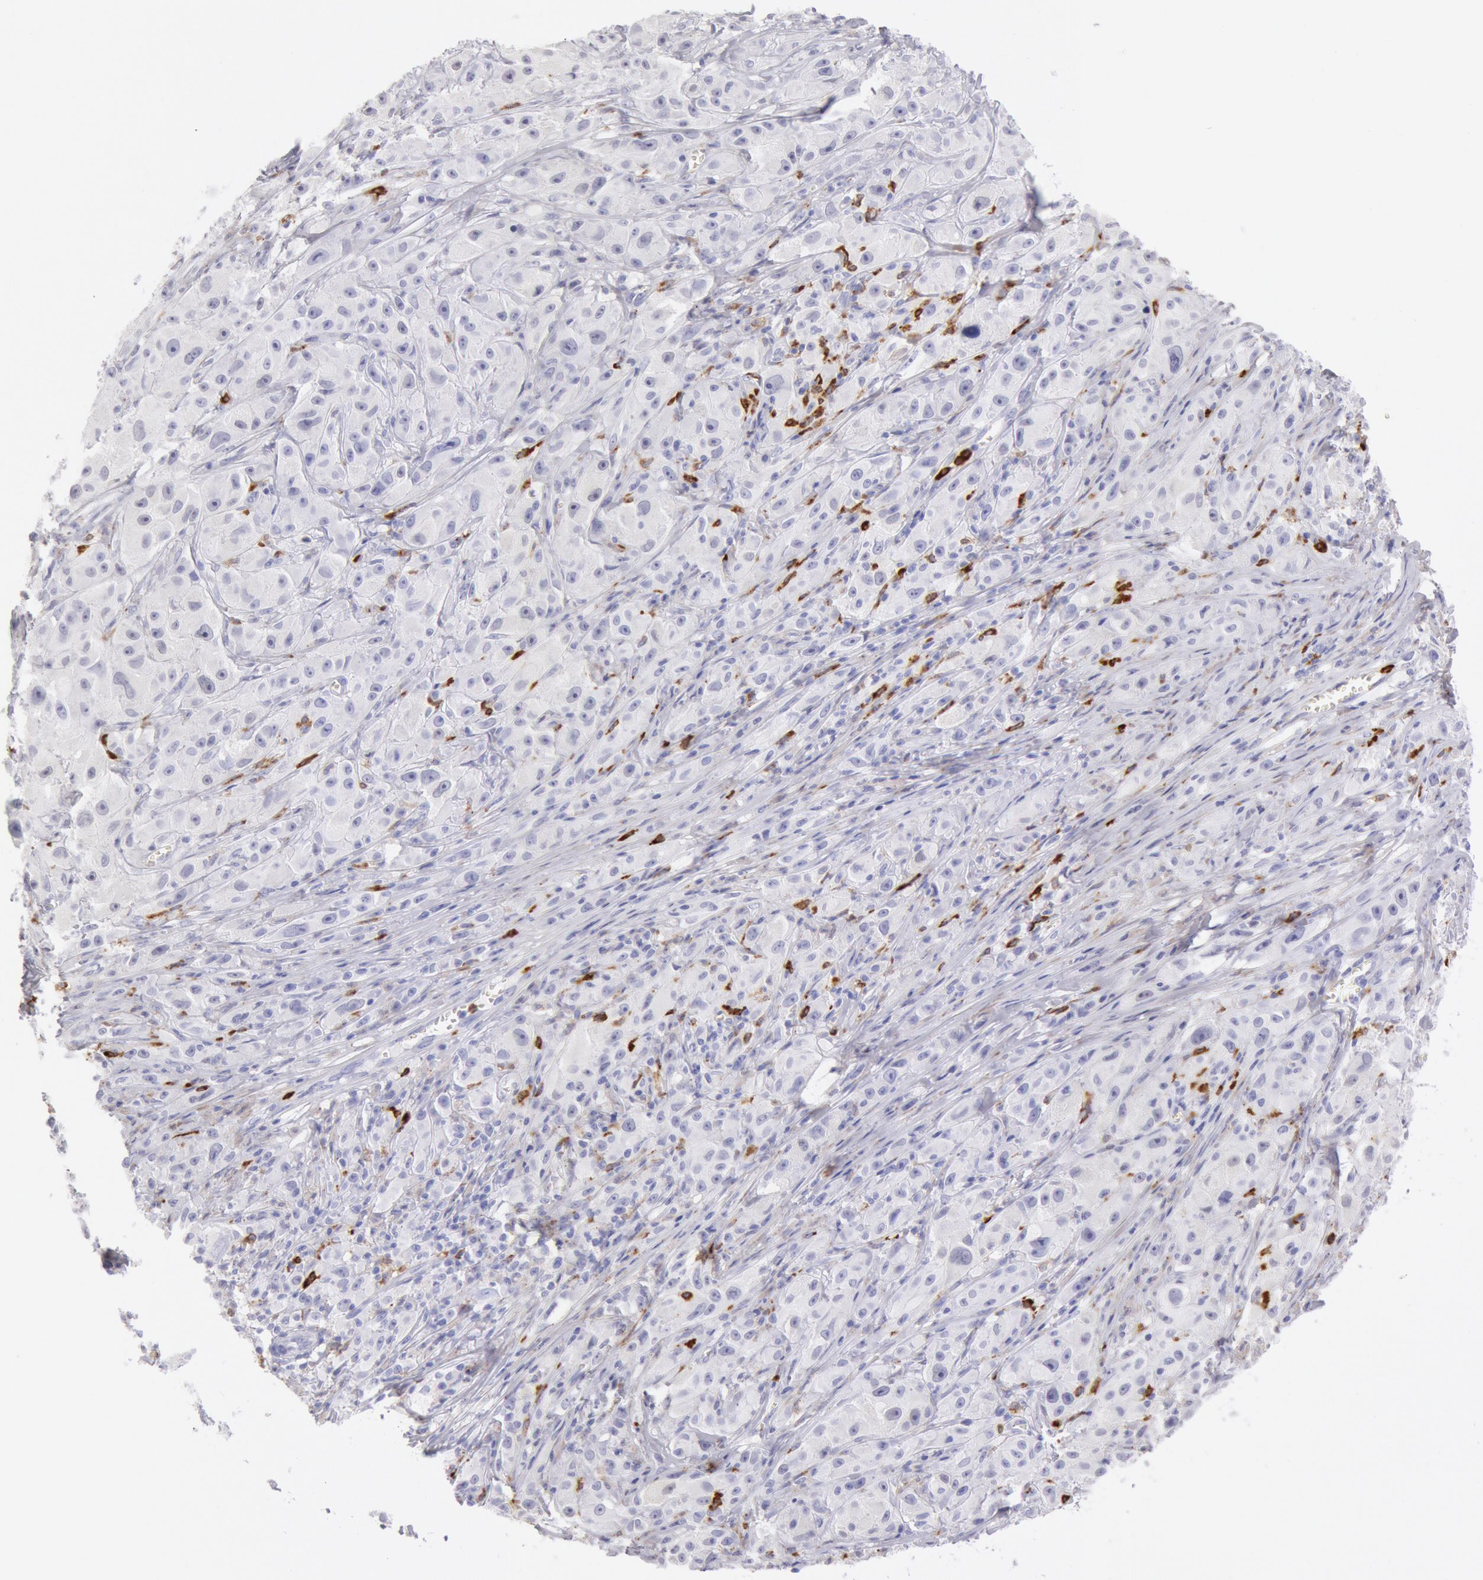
{"staining": {"intensity": "negative", "quantity": "none", "location": "none"}, "tissue": "melanoma", "cell_type": "Tumor cells", "image_type": "cancer", "snomed": [{"axis": "morphology", "description": "Malignant melanoma, NOS"}, {"axis": "topography", "description": "Skin"}], "caption": "Tumor cells are negative for protein expression in human malignant melanoma.", "gene": "FCN1", "patient": {"sex": "male", "age": 56}}